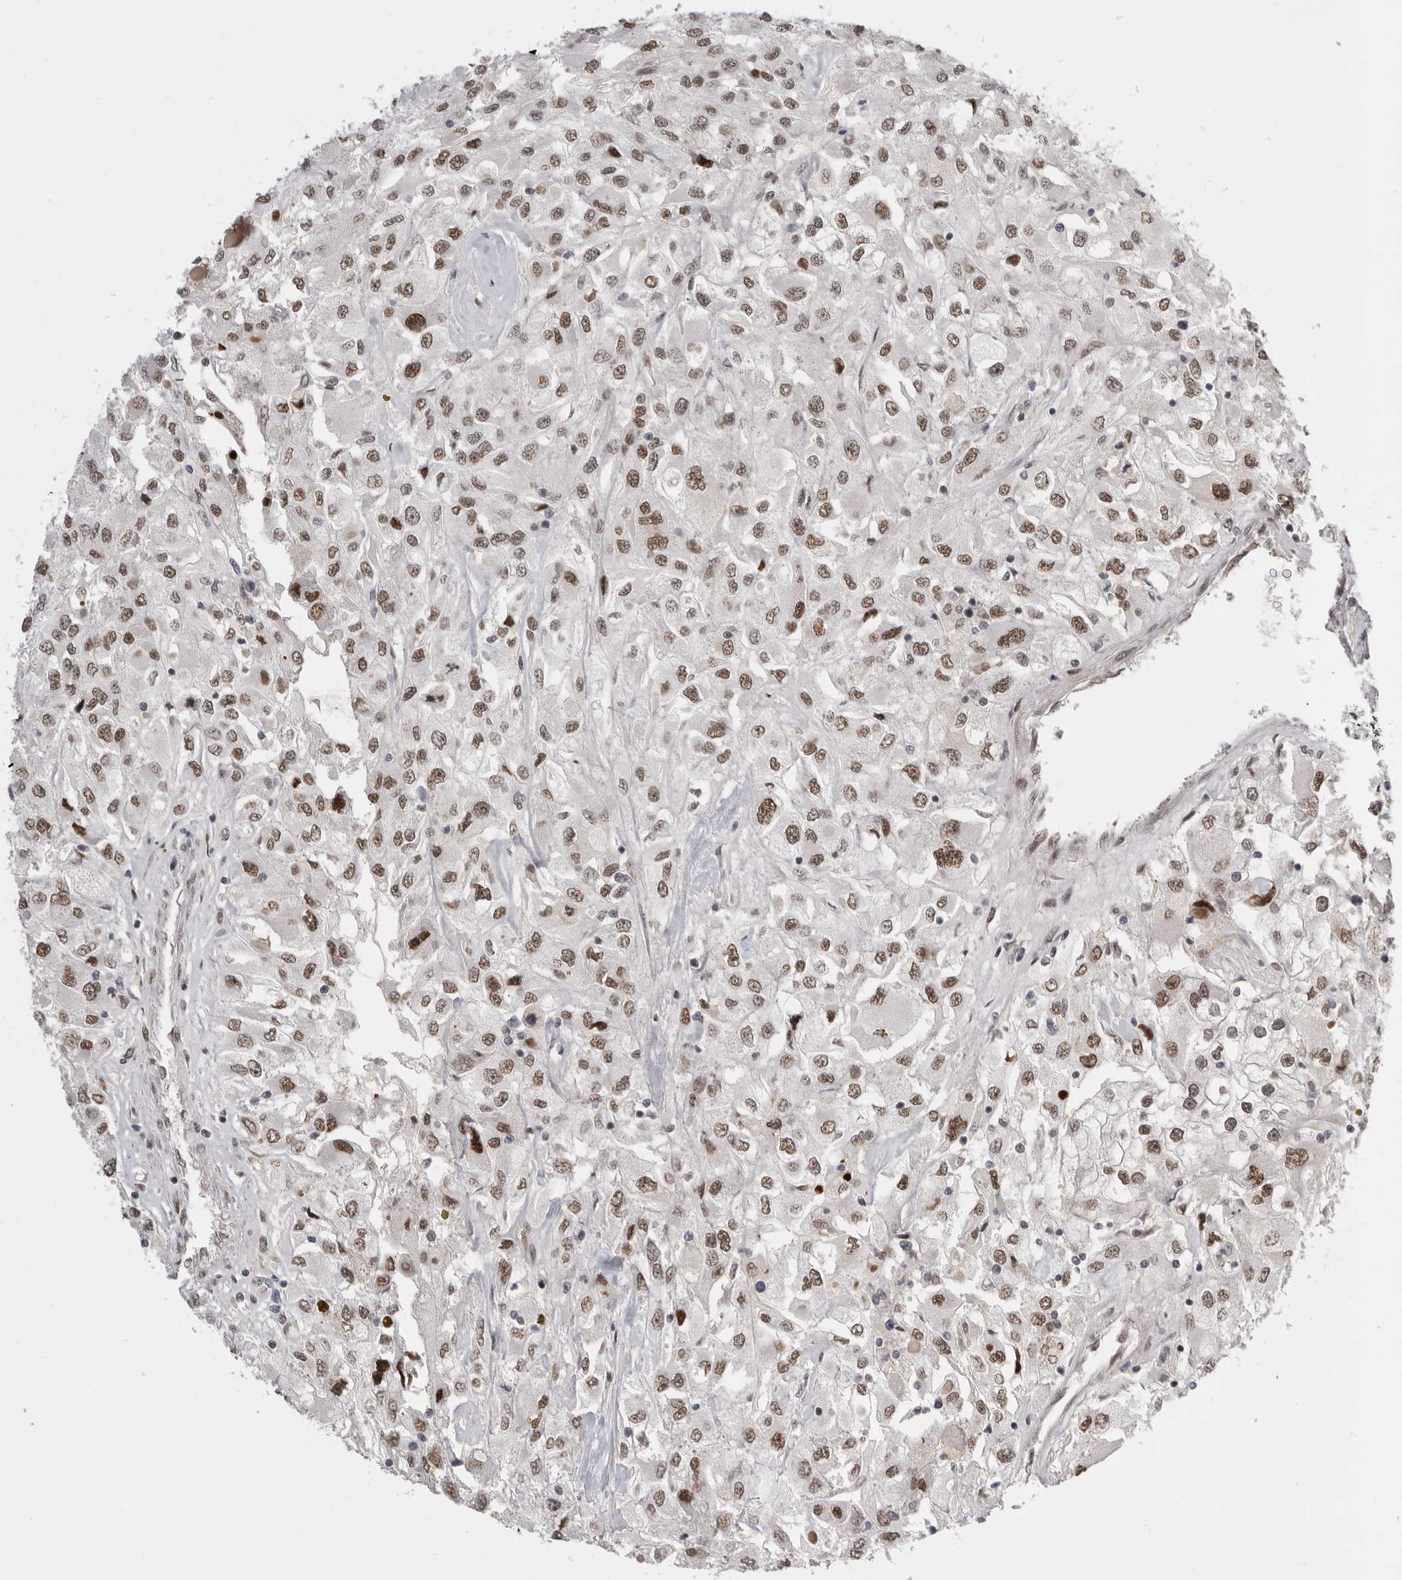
{"staining": {"intensity": "moderate", "quantity": ">75%", "location": "nuclear"}, "tissue": "renal cancer", "cell_type": "Tumor cells", "image_type": "cancer", "snomed": [{"axis": "morphology", "description": "Adenocarcinoma, NOS"}, {"axis": "topography", "description": "Kidney"}], "caption": "Moderate nuclear protein positivity is appreciated in about >75% of tumor cells in renal cancer (adenocarcinoma).", "gene": "POU5F1", "patient": {"sex": "female", "age": 52}}